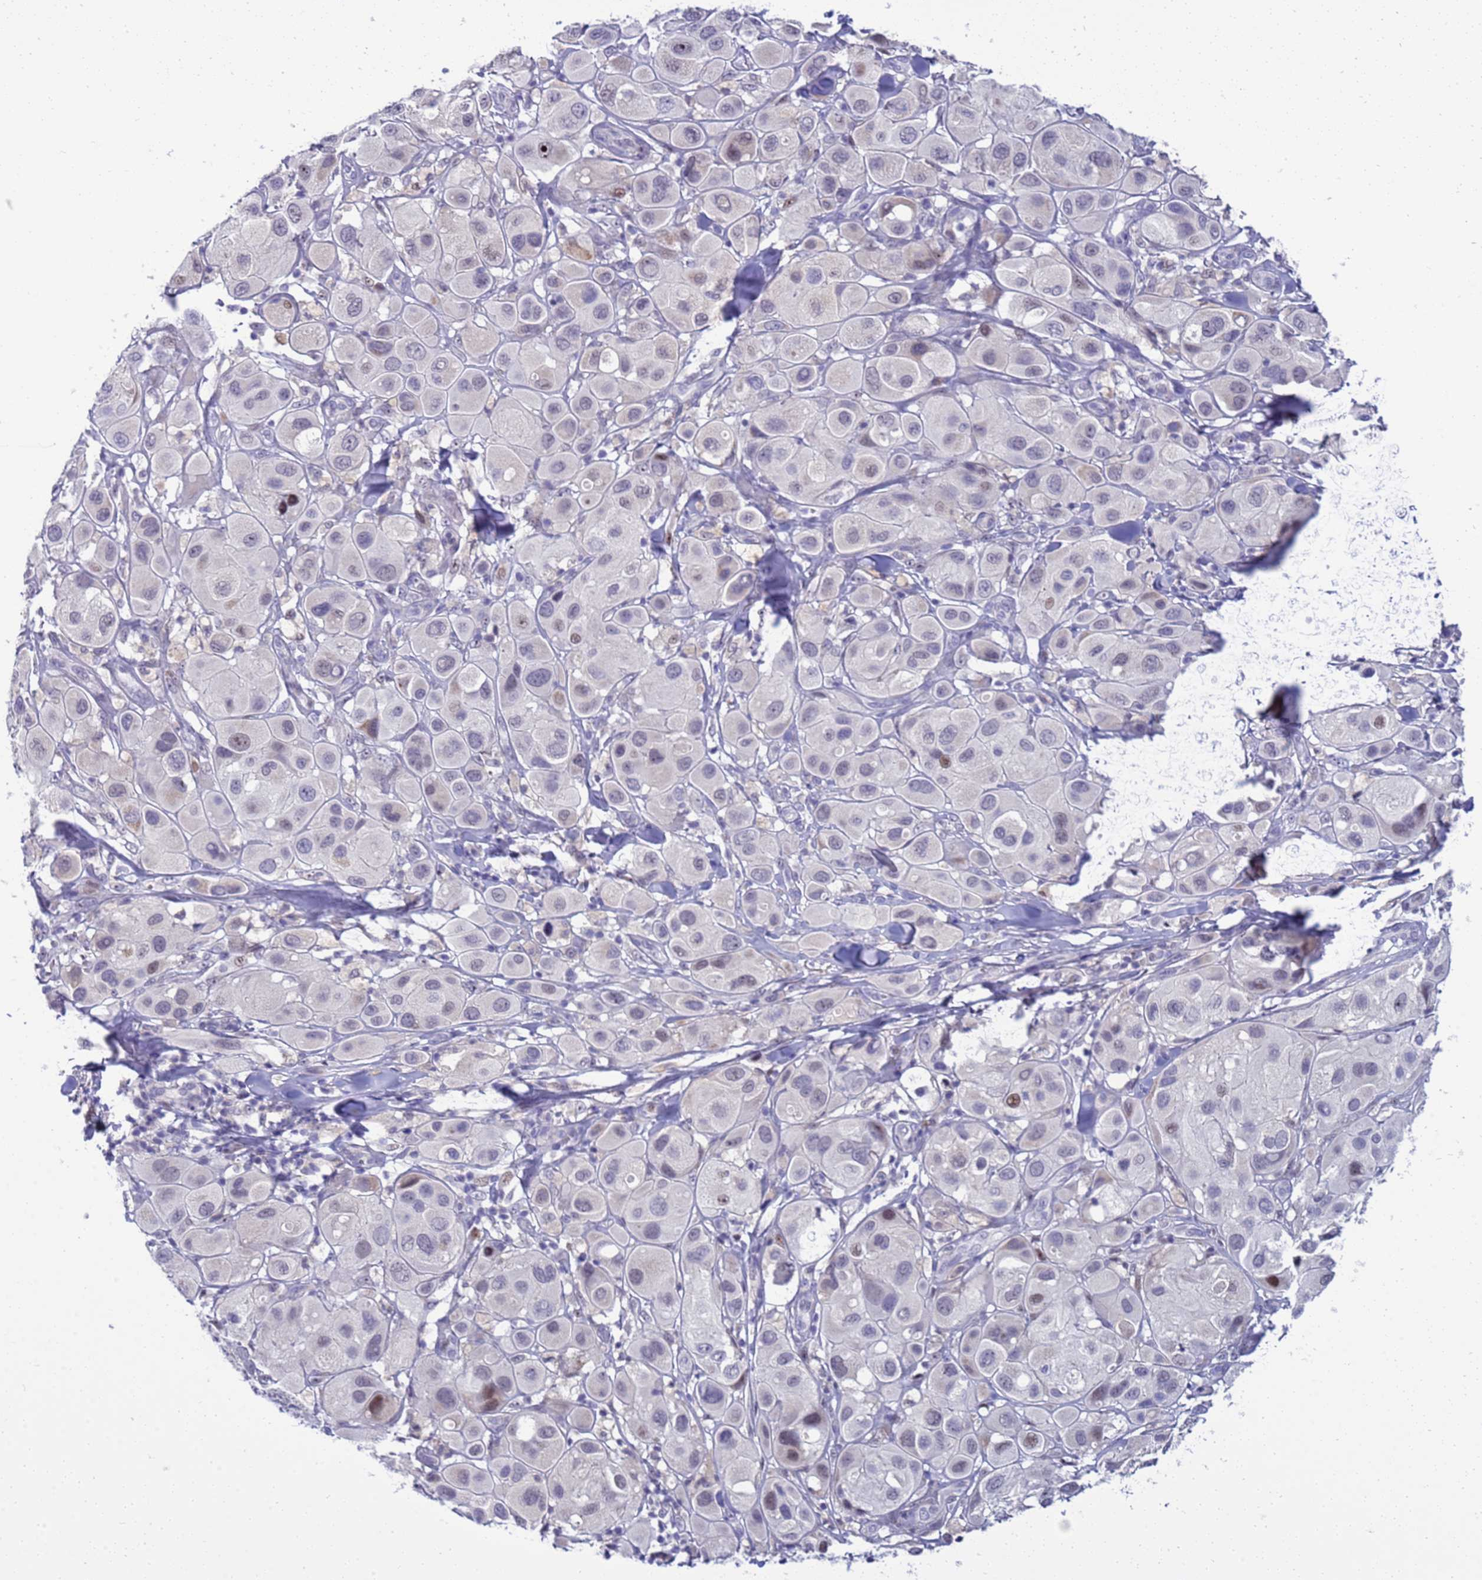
{"staining": {"intensity": "moderate", "quantity": "<25%", "location": "nuclear"}, "tissue": "melanoma", "cell_type": "Tumor cells", "image_type": "cancer", "snomed": [{"axis": "morphology", "description": "Malignant melanoma, Metastatic site"}, {"axis": "topography", "description": "Skin"}], "caption": "IHC photomicrograph of neoplastic tissue: melanoma stained using immunohistochemistry (IHC) reveals low levels of moderate protein expression localized specifically in the nuclear of tumor cells, appearing as a nuclear brown color.", "gene": "LRATD1", "patient": {"sex": "male", "age": 41}}